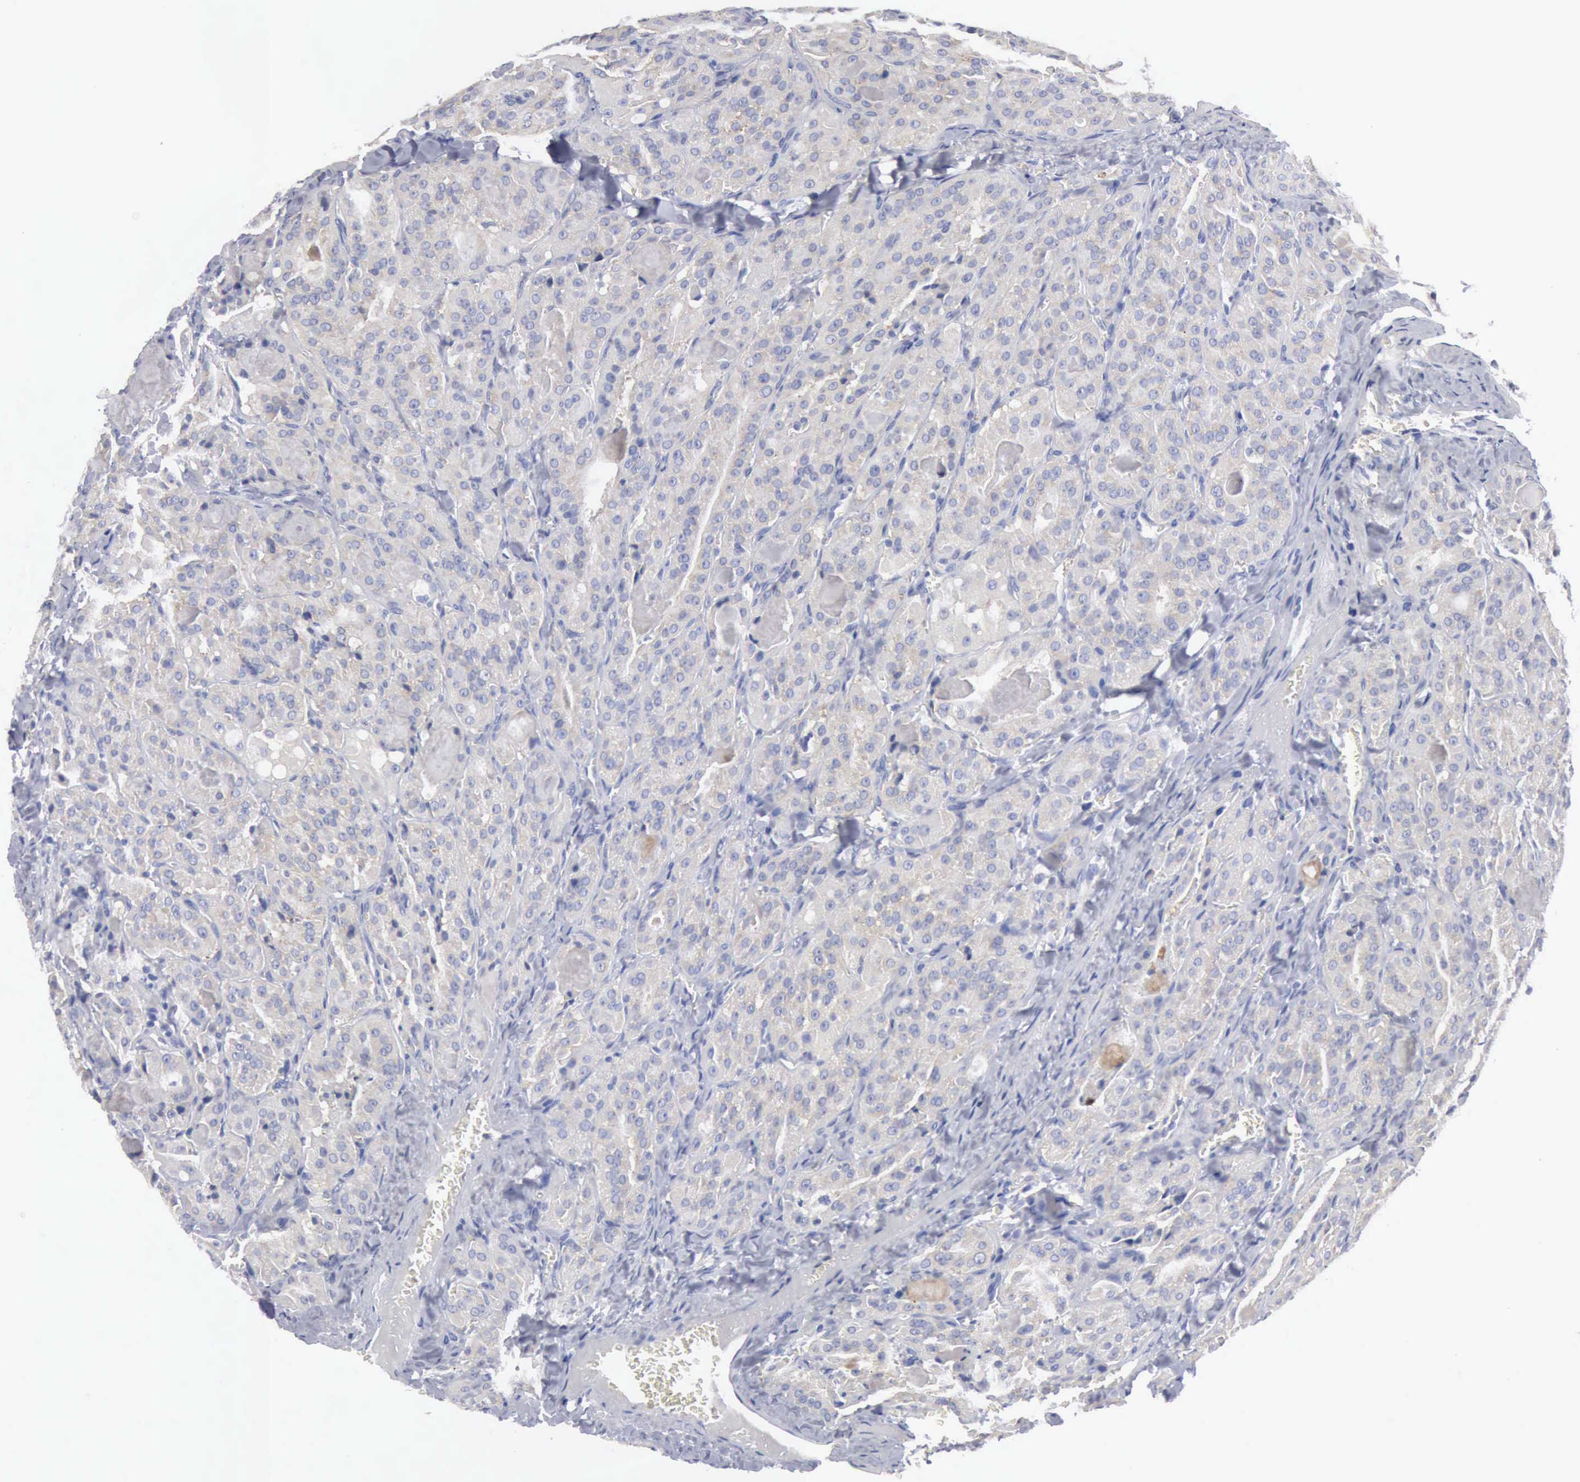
{"staining": {"intensity": "negative", "quantity": "none", "location": "none"}, "tissue": "thyroid cancer", "cell_type": "Tumor cells", "image_type": "cancer", "snomed": [{"axis": "morphology", "description": "Carcinoma, NOS"}, {"axis": "topography", "description": "Thyroid gland"}], "caption": "A micrograph of human thyroid cancer (carcinoma) is negative for staining in tumor cells.", "gene": "TXLNG", "patient": {"sex": "male", "age": 76}}